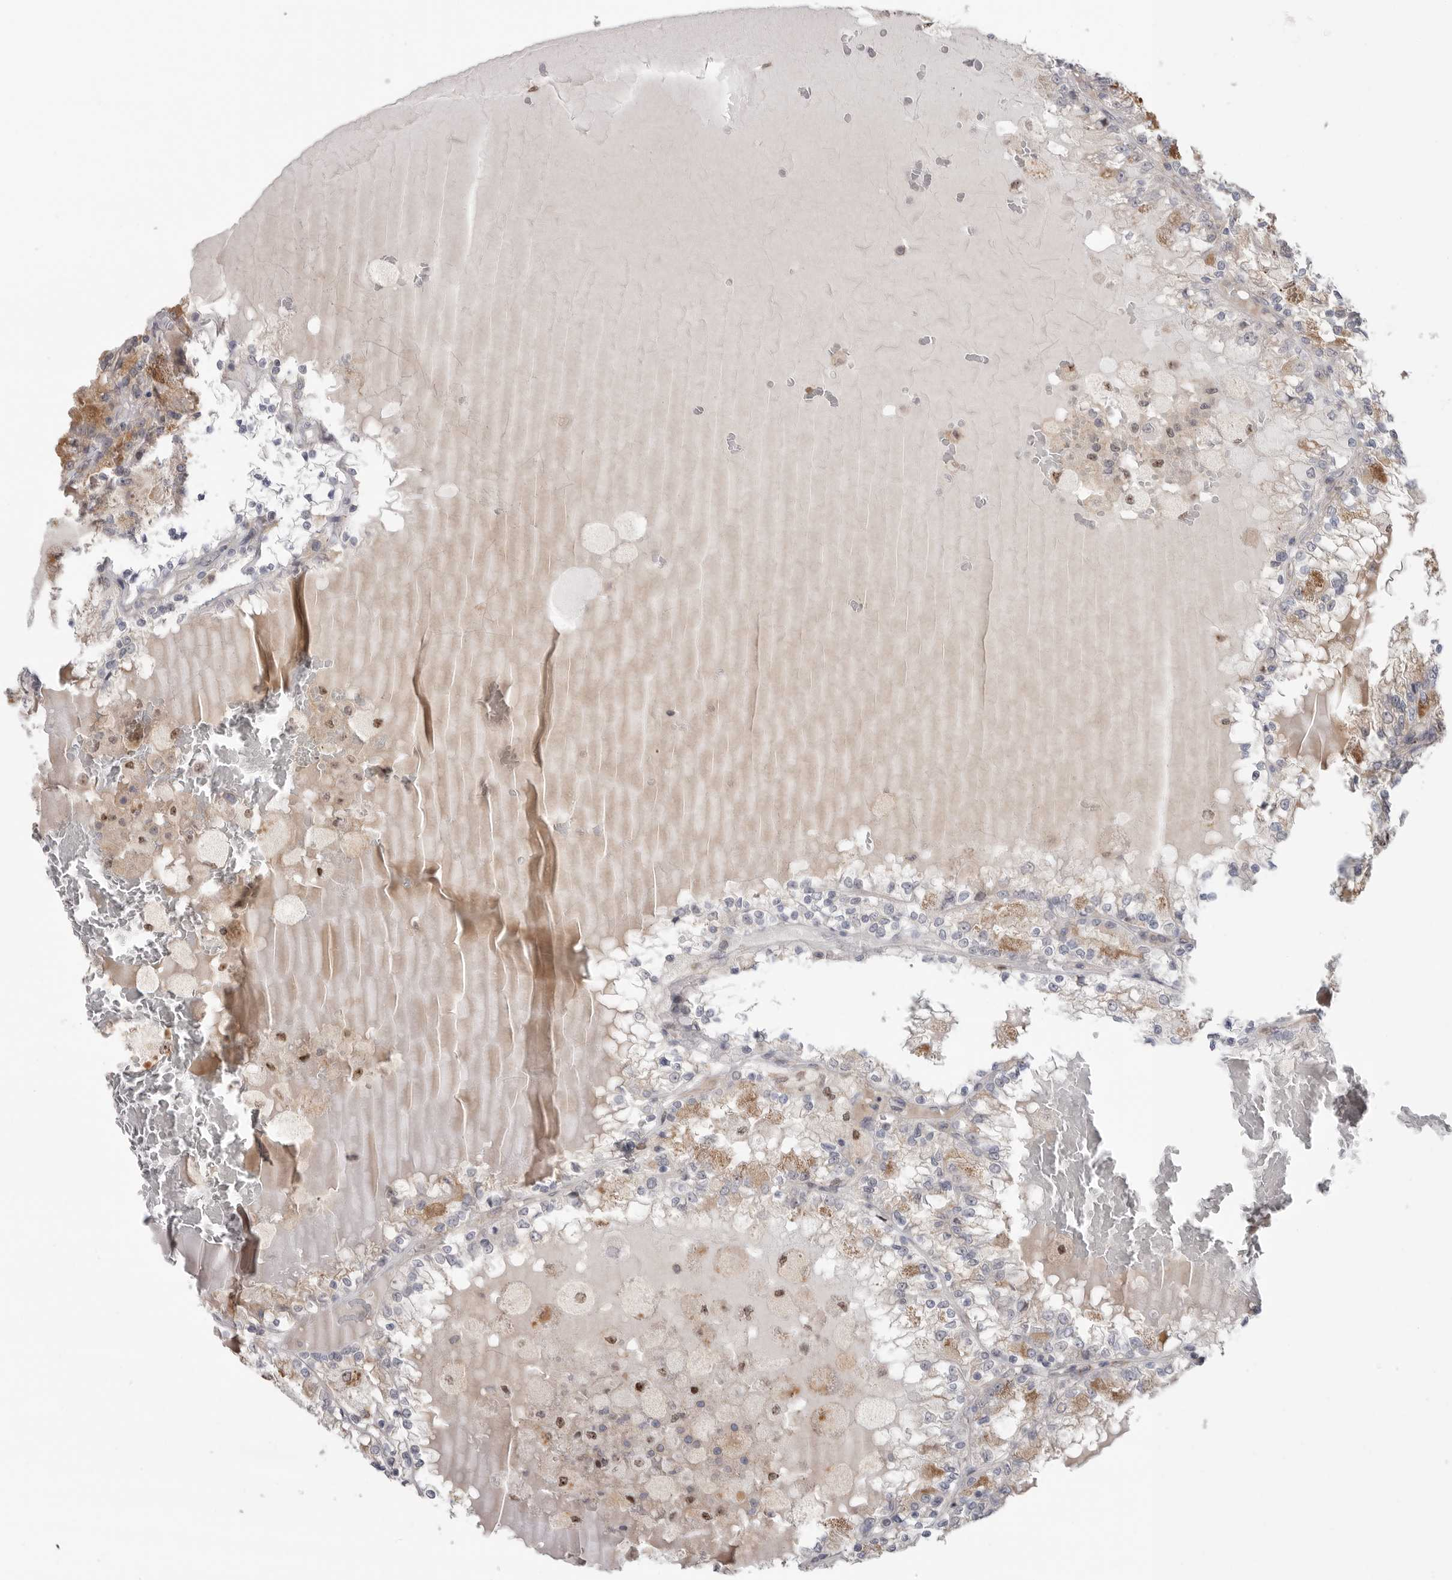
{"staining": {"intensity": "moderate", "quantity": "25%-75%", "location": "cytoplasmic/membranous"}, "tissue": "renal cancer", "cell_type": "Tumor cells", "image_type": "cancer", "snomed": [{"axis": "morphology", "description": "Adenocarcinoma, NOS"}, {"axis": "topography", "description": "Kidney"}], "caption": "Immunohistochemical staining of renal cancer (adenocarcinoma) displays medium levels of moderate cytoplasmic/membranous staining in approximately 25%-75% of tumor cells.", "gene": "KLK5", "patient": {"sex": "female", "age": 56}}